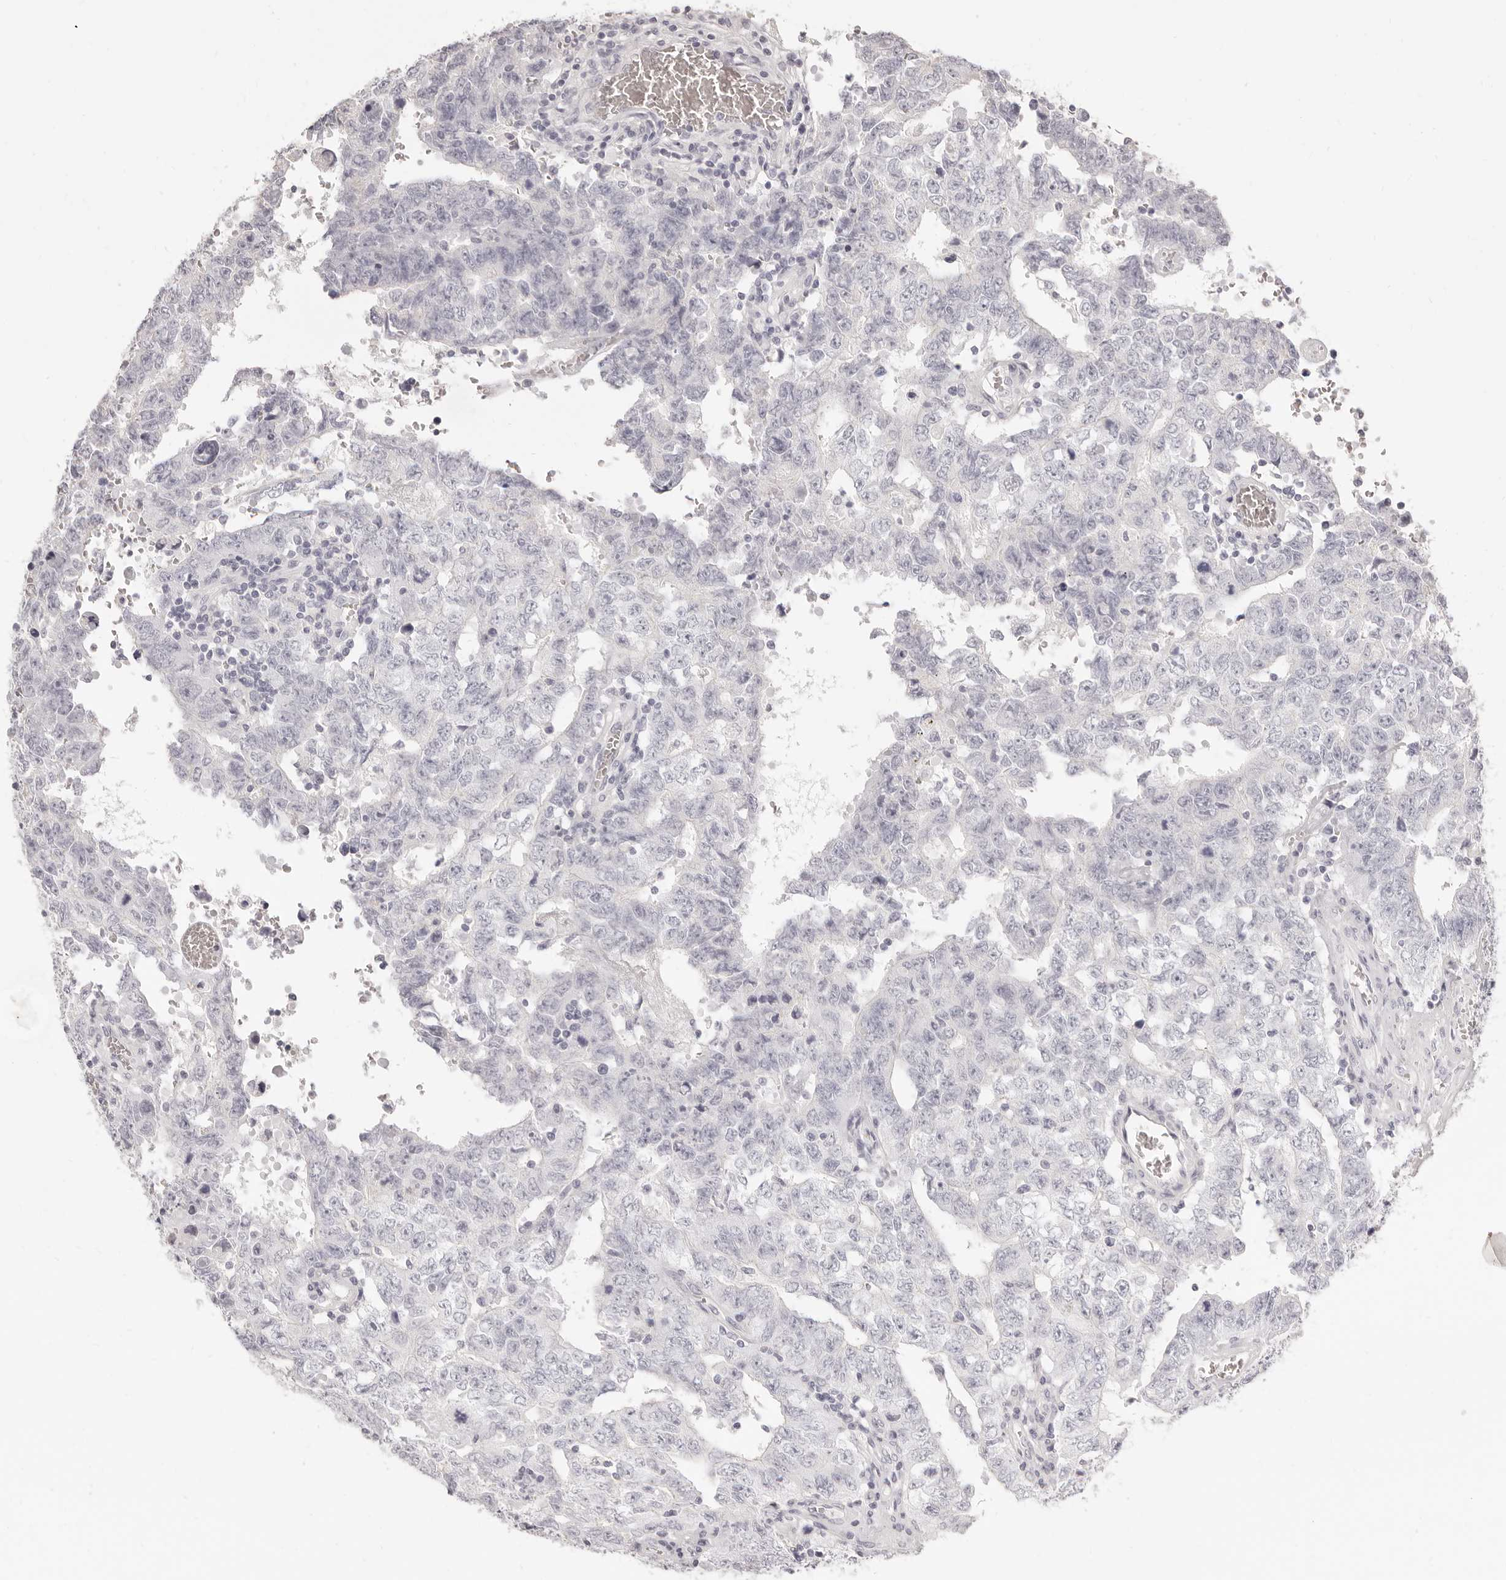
{"staining": {"intensity": "negative", "quantity": "none", "location": "none"}, "tissue": "testis cancer", "cell_type": "Tumor cells", "image_type": "cancer", "snomed": [{"axis": "morphology", "description": "Carcinoma, Embryonal, NOS"}, {"axis": "topography", "description": "Testis"}], "caption": "DAB immunohistochemical staining of human embryonal carcinoma (testis) displays no significant expression in tumor cells.", "gene": "FABP1", "patient": {"sex": "male", "age": 26}}